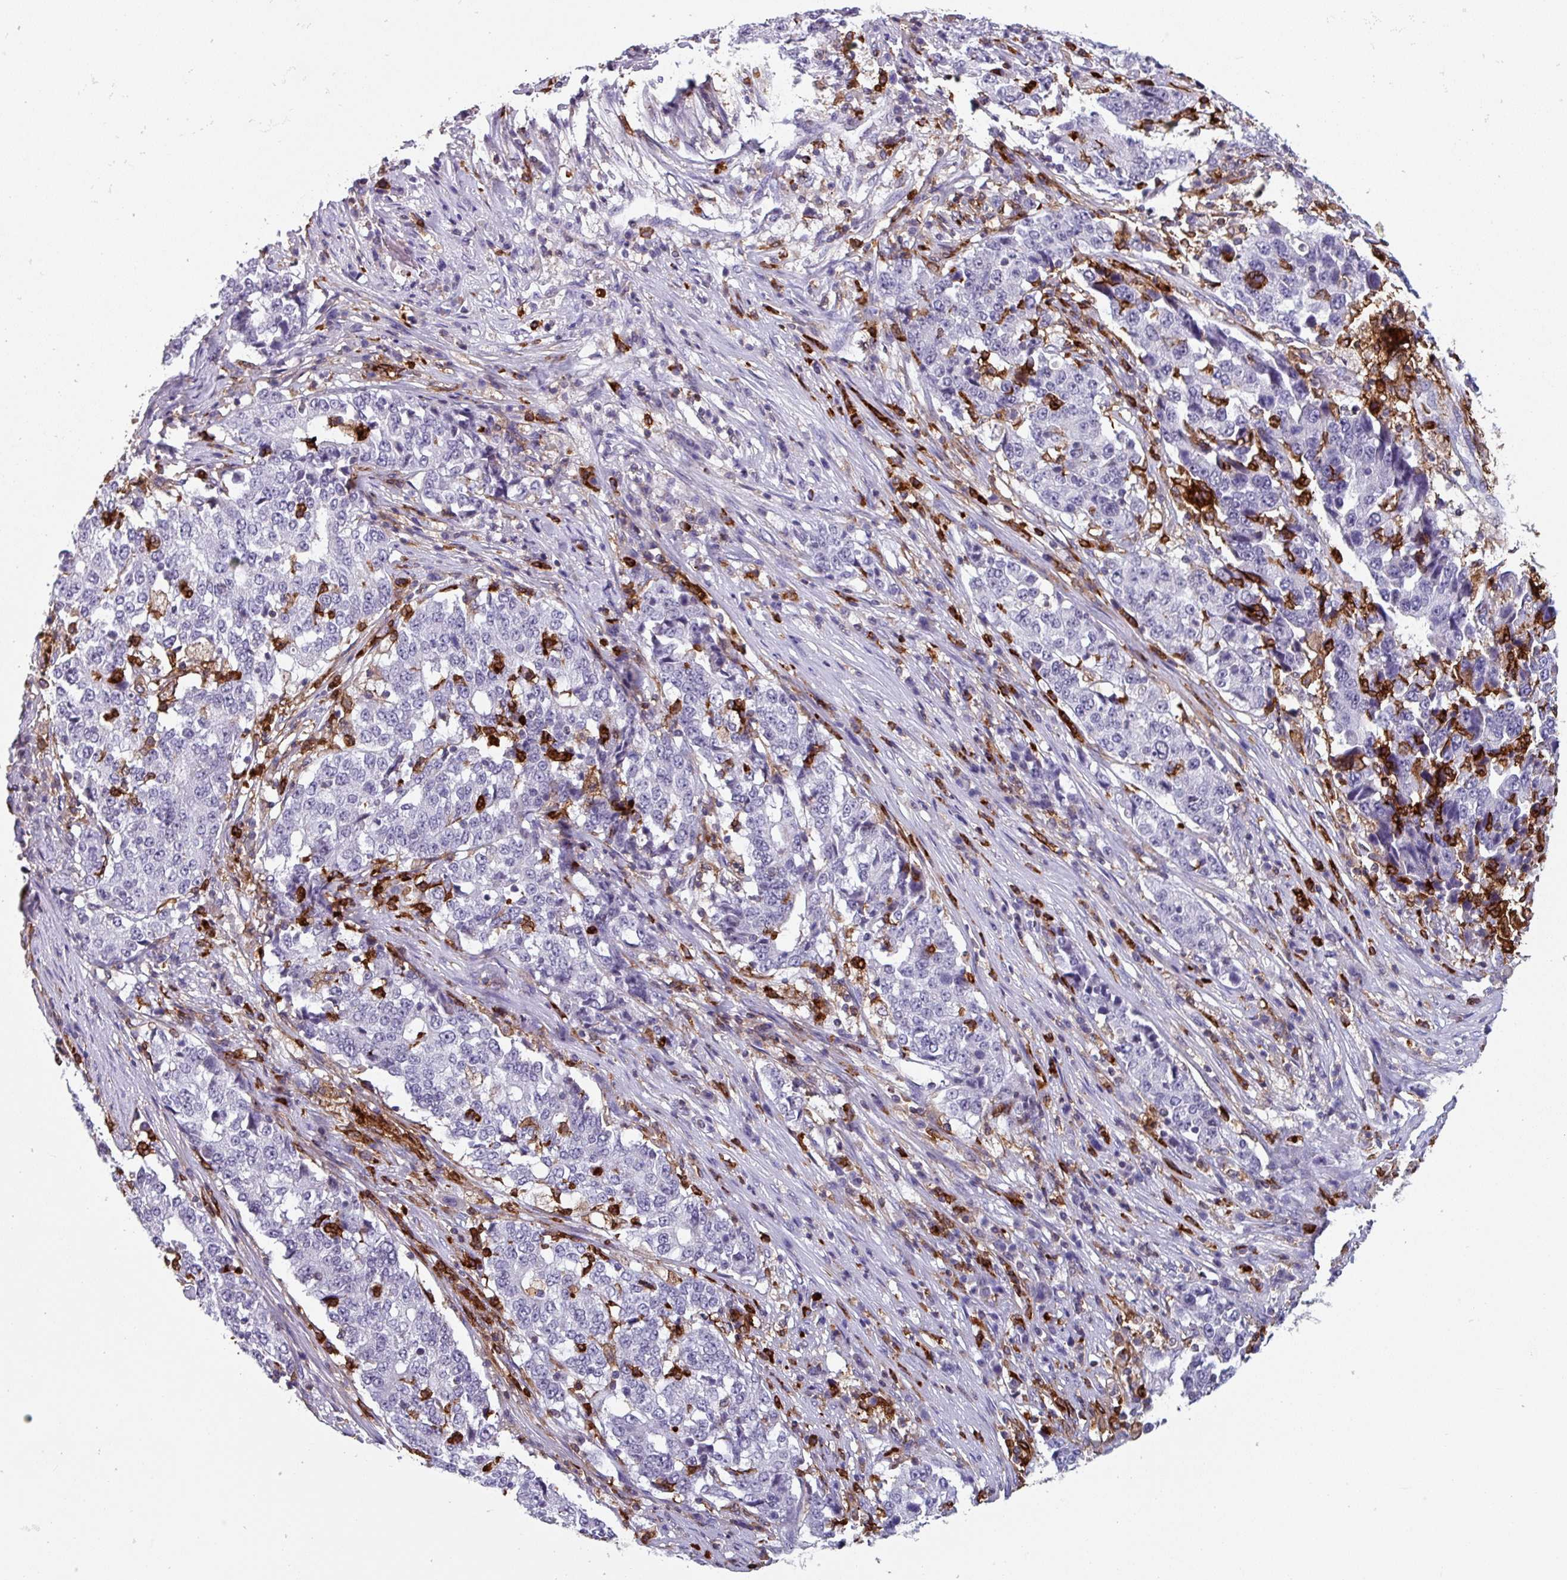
{"staining": {"intensity": "negative", "quantity": "none", "location": "none"}, "tissue": "stomach cancer", "cell_type": "Tumor cells", "image_type": "cancer", "snomed": [{"axis": "morphology", "description": "Adenocarcinoma, NOS"}, {"axis": "topography", "description": "Stomach"}], "caption": "Tumor cells are negative for protein expression in human stomach adenocarcinoma.", "gene": "EXOSC5", "patient": {"sex": "male", "age": 59}}